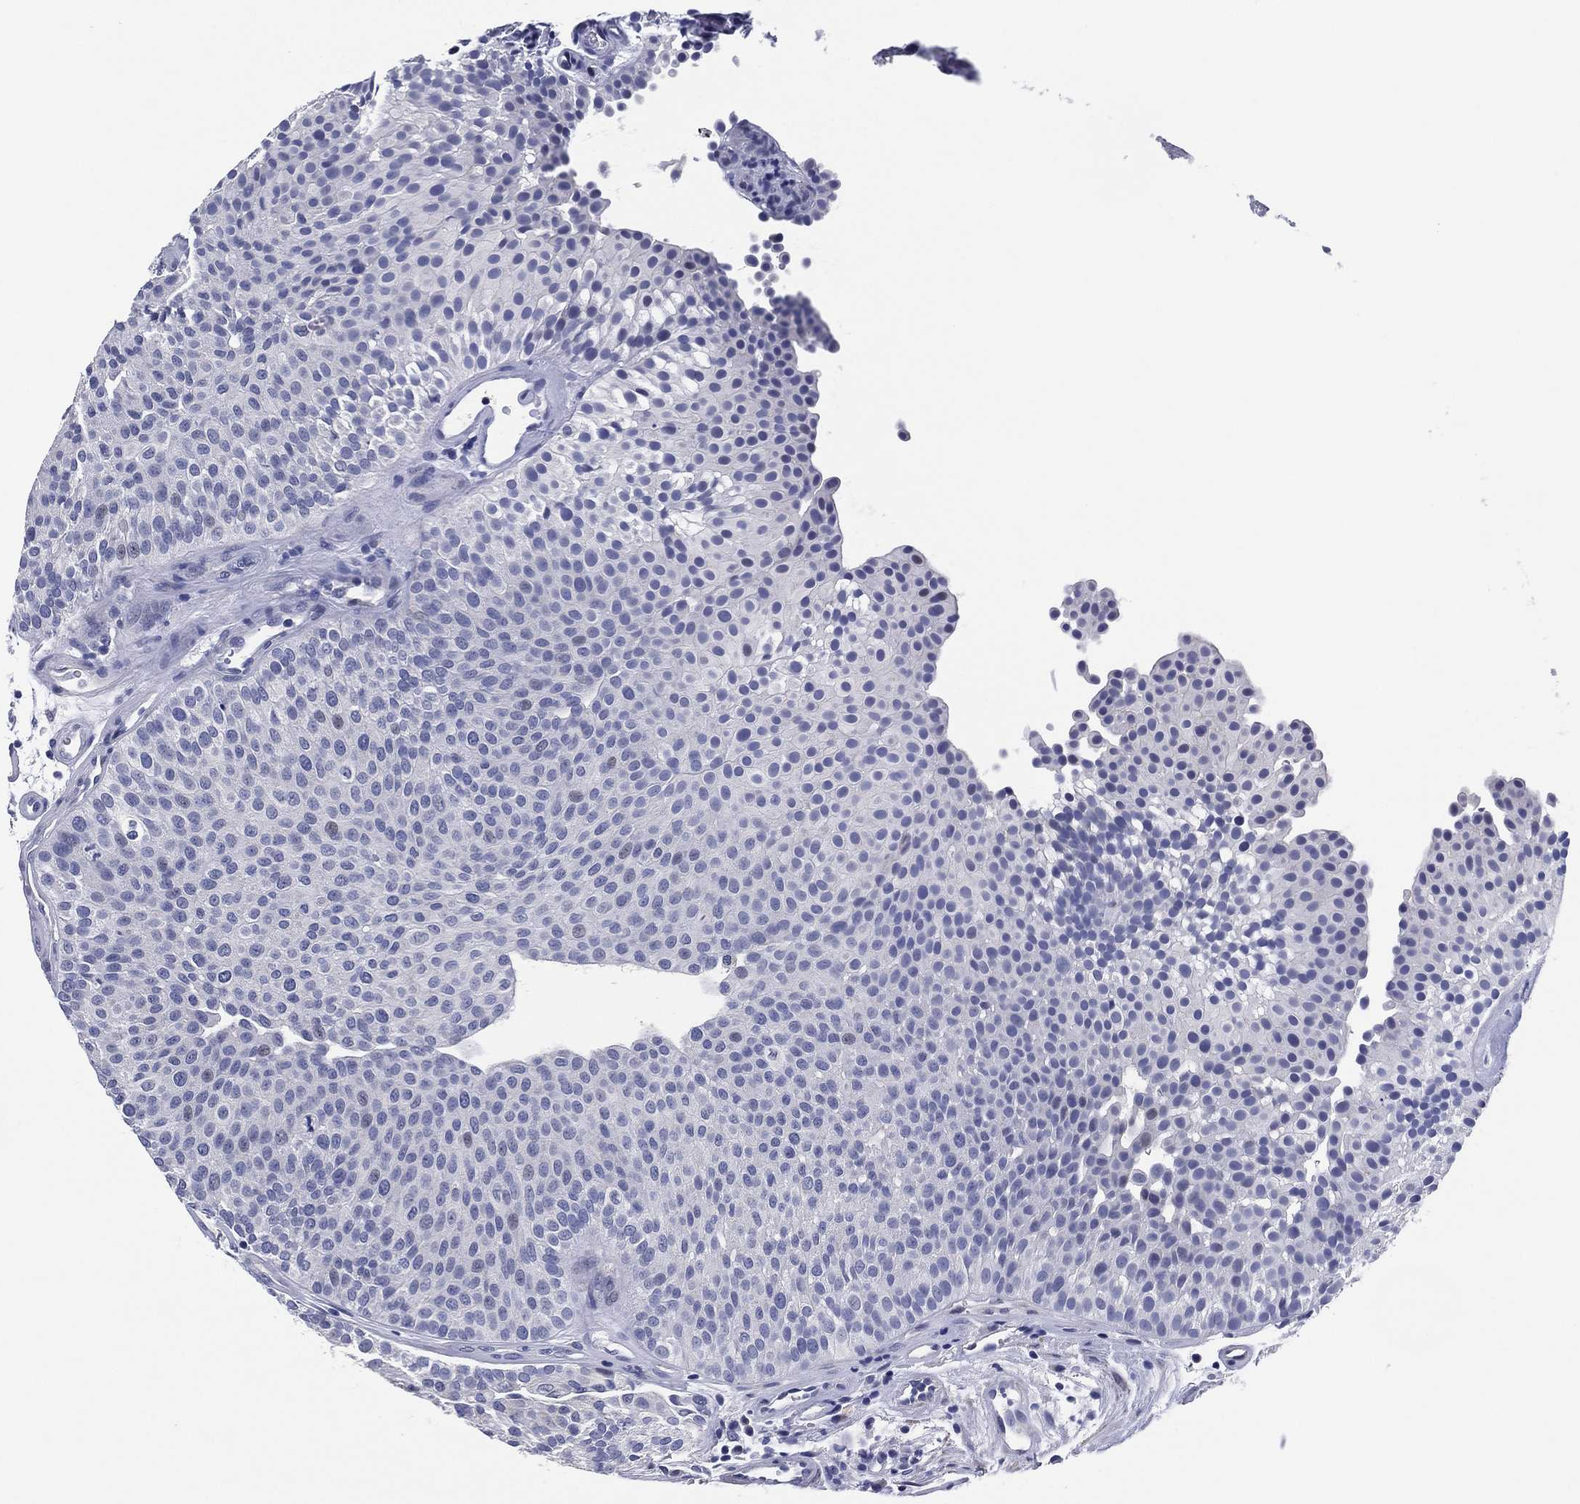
{"staining": {"intensity": "negative", "quantity": "none", "location": "none"}, "tissue": "urothelial cancer", "cell_type": "Tumor cells", "image_type": "cancer", "snomed": [{"axis": "morphology", "description": "Urothelial carcinoma, Low grade"}, {"axis": "topography", "description": "Urinary bladder"}], "caption": "IHC image of low-grade urothelial carcinoma stained for a protein (brown), which exhibits no positivity in tumor cells.", "gene": "CLIP3", "patient": {"sex": "female", "age": 87}}